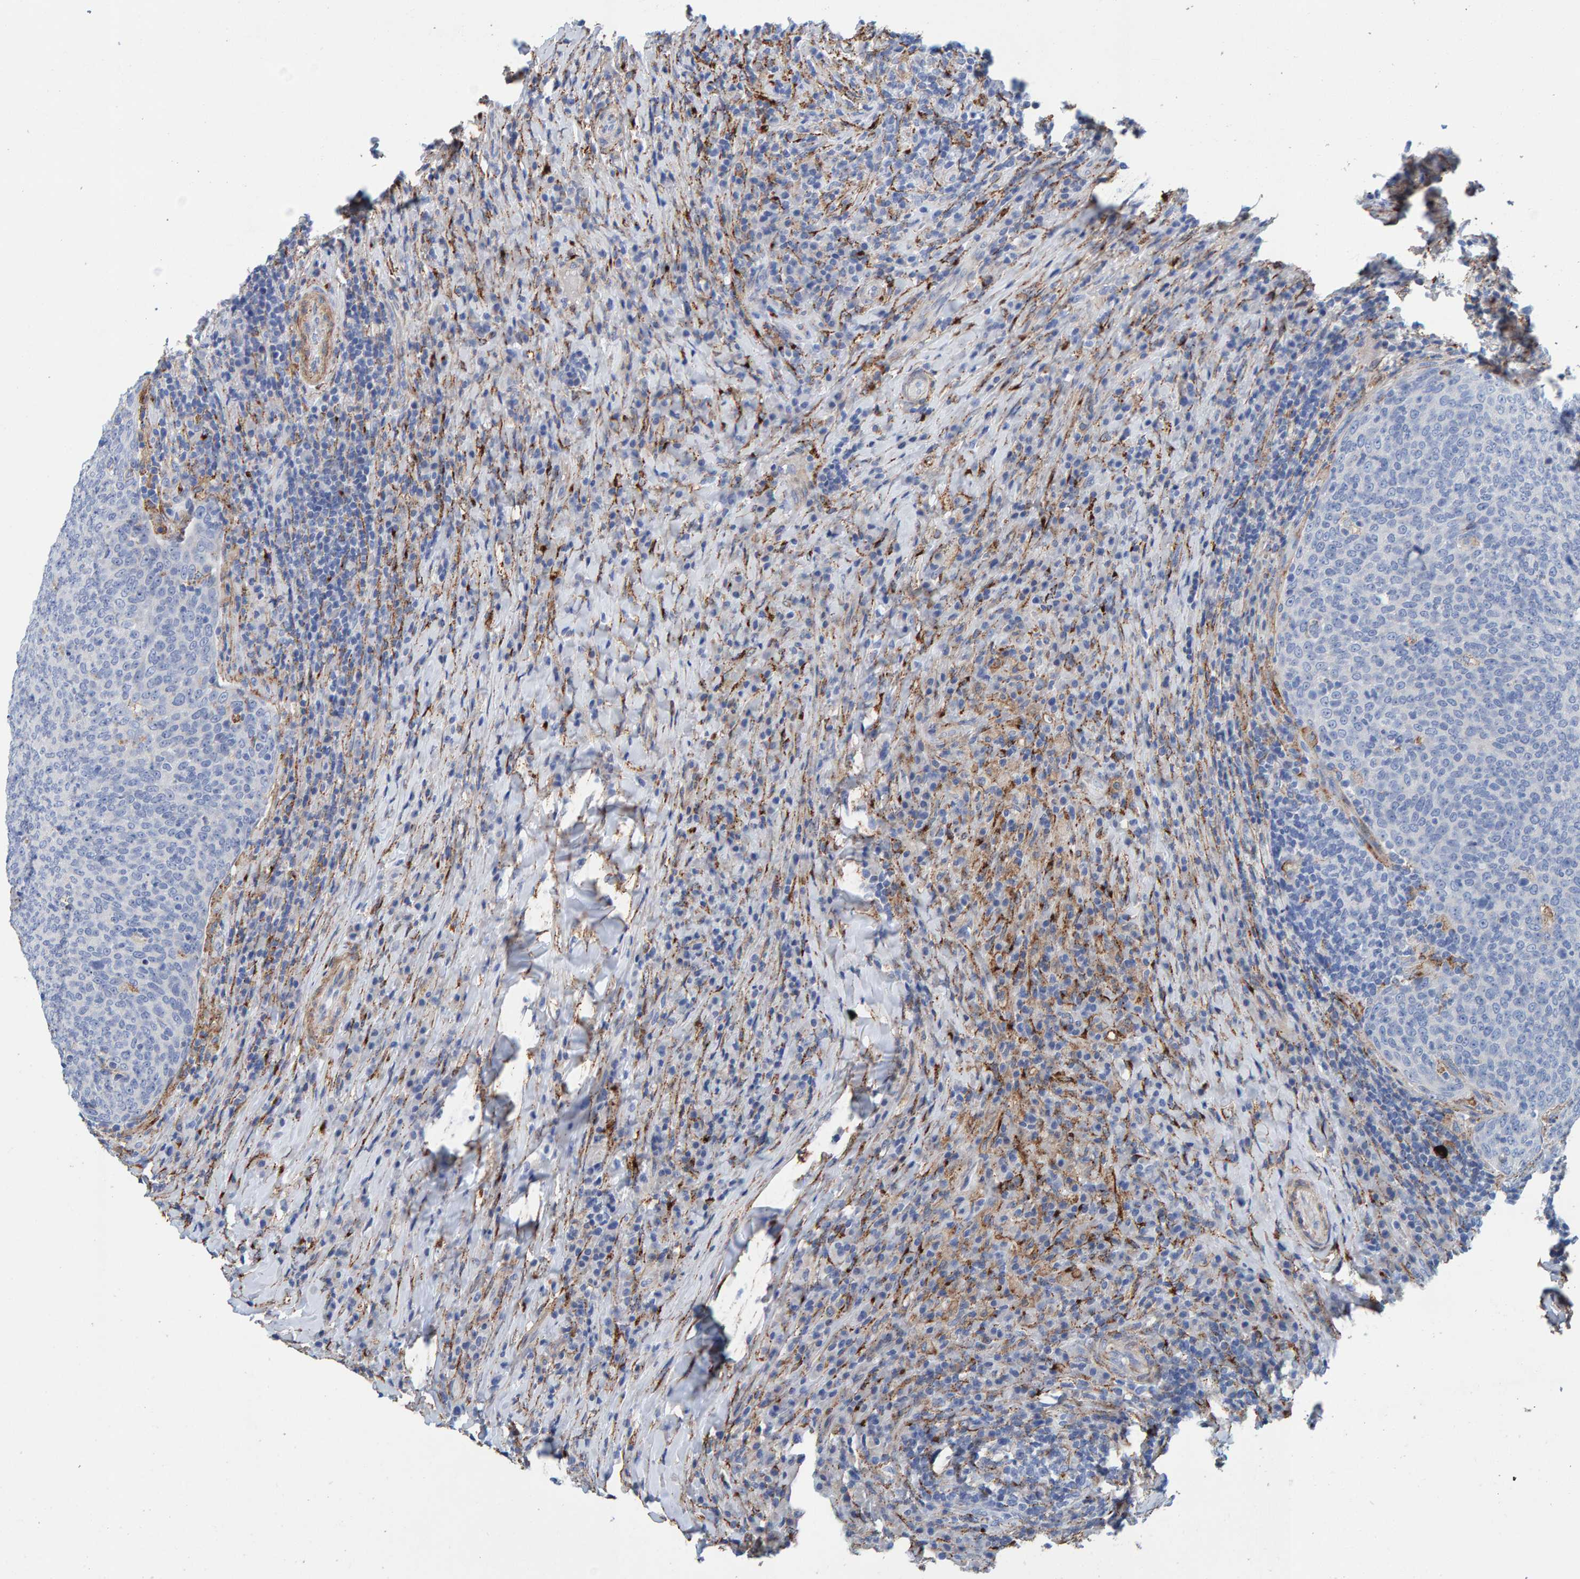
{"staining": {"intensity": "negative", "quantity": "none", "location": "none"}, "tissue": "head and neck cancer", "cell_type": "Tumor cells", "image_type": "cancer", "snomed": [{"axis": "morphology", "description": "Squamous cell carcinoma, NOS"}, {"axis": "morphology", "description": "Squamous cell carcinoma, metastatic, NOS"}, {"axis": "topography", "description": "Lymph node"}, {"axis": "topography", "description": "Head-Neck"}], "caption": "This is an IHC histopathology image of head and neck squamous cell carcinoma. There is no expression in tumor cells.", "gene": "LRP1", "patient": {"sex": "male", "age": 62}}